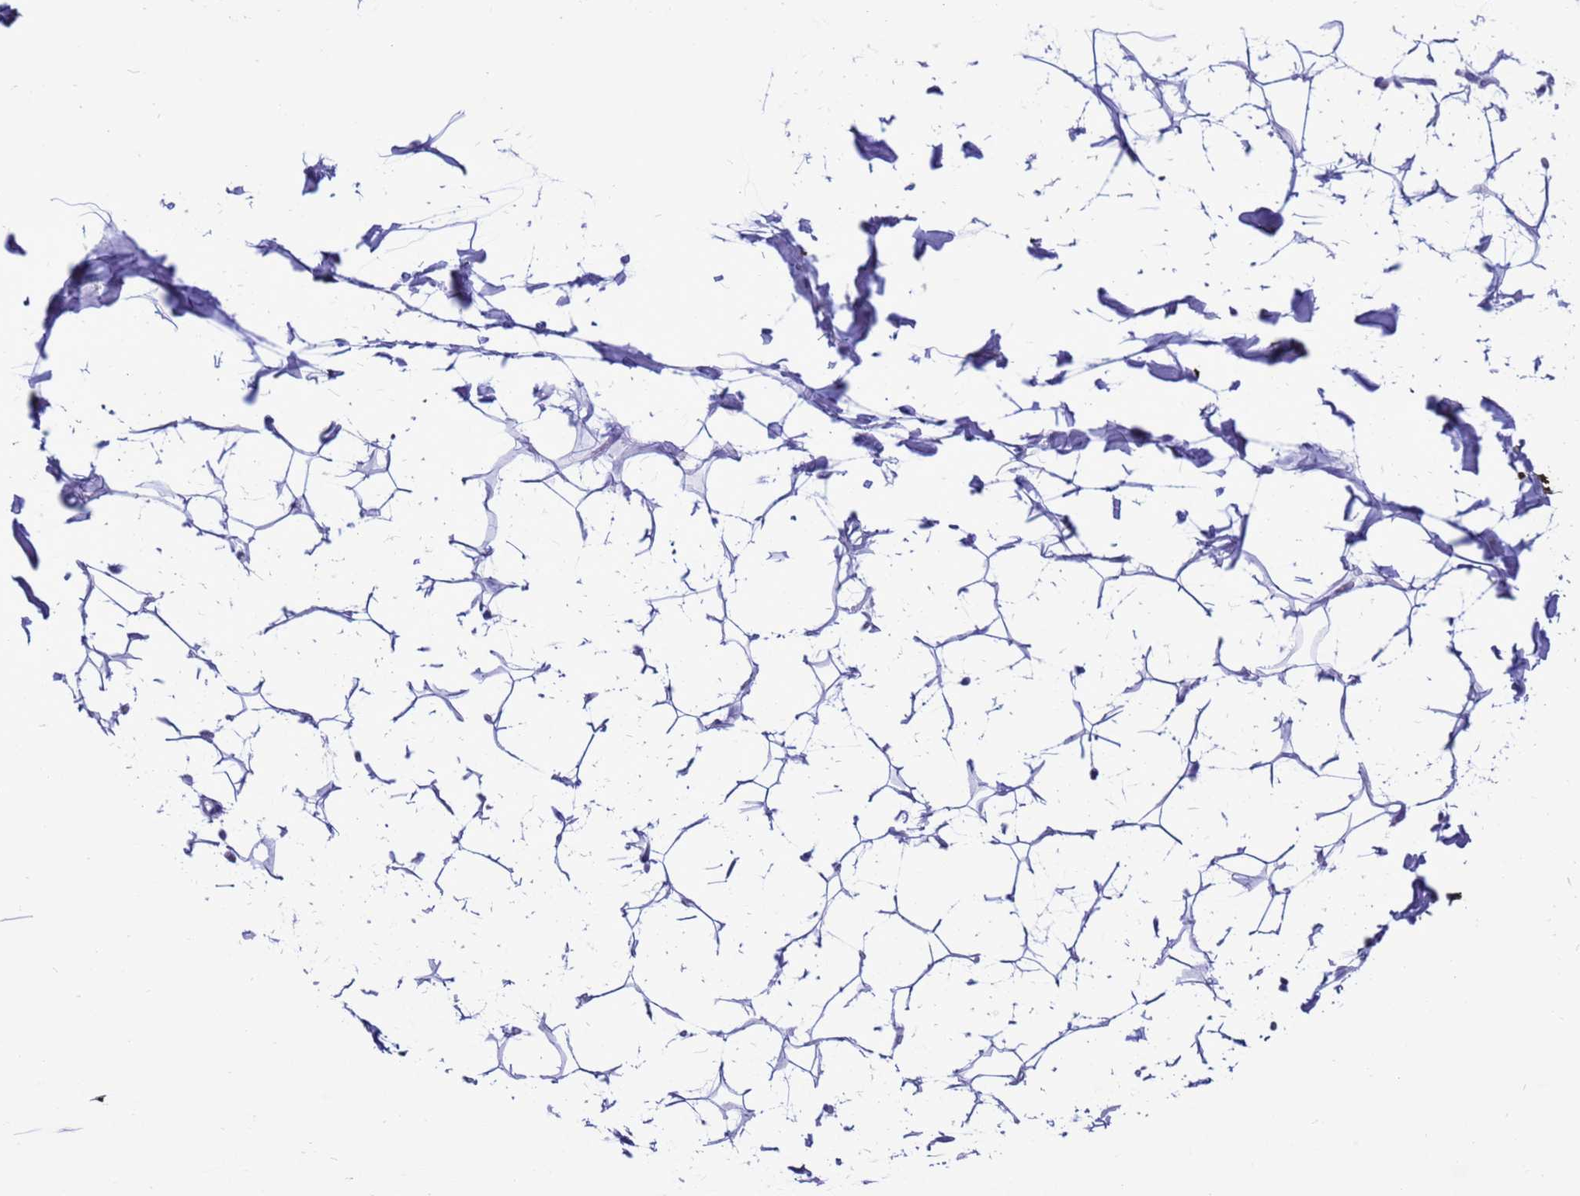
{"staining": {"intensity": "negative", "quantity": "none", "location": "none"}, "tissue": "adipose tissue", "cell_type": "Adipocytes", "image_type": "normal", "snomed": [{"axis": "morphology", "description": "Normal tissue, NOS"}, {"axis": "topography", "description": "Breast"}], "caption": "IHC of benign human adipose tissue exhibits no expression in adipocytes.", "gene": "PDE10A", "patient": {"sex": "female", "age": 26}}